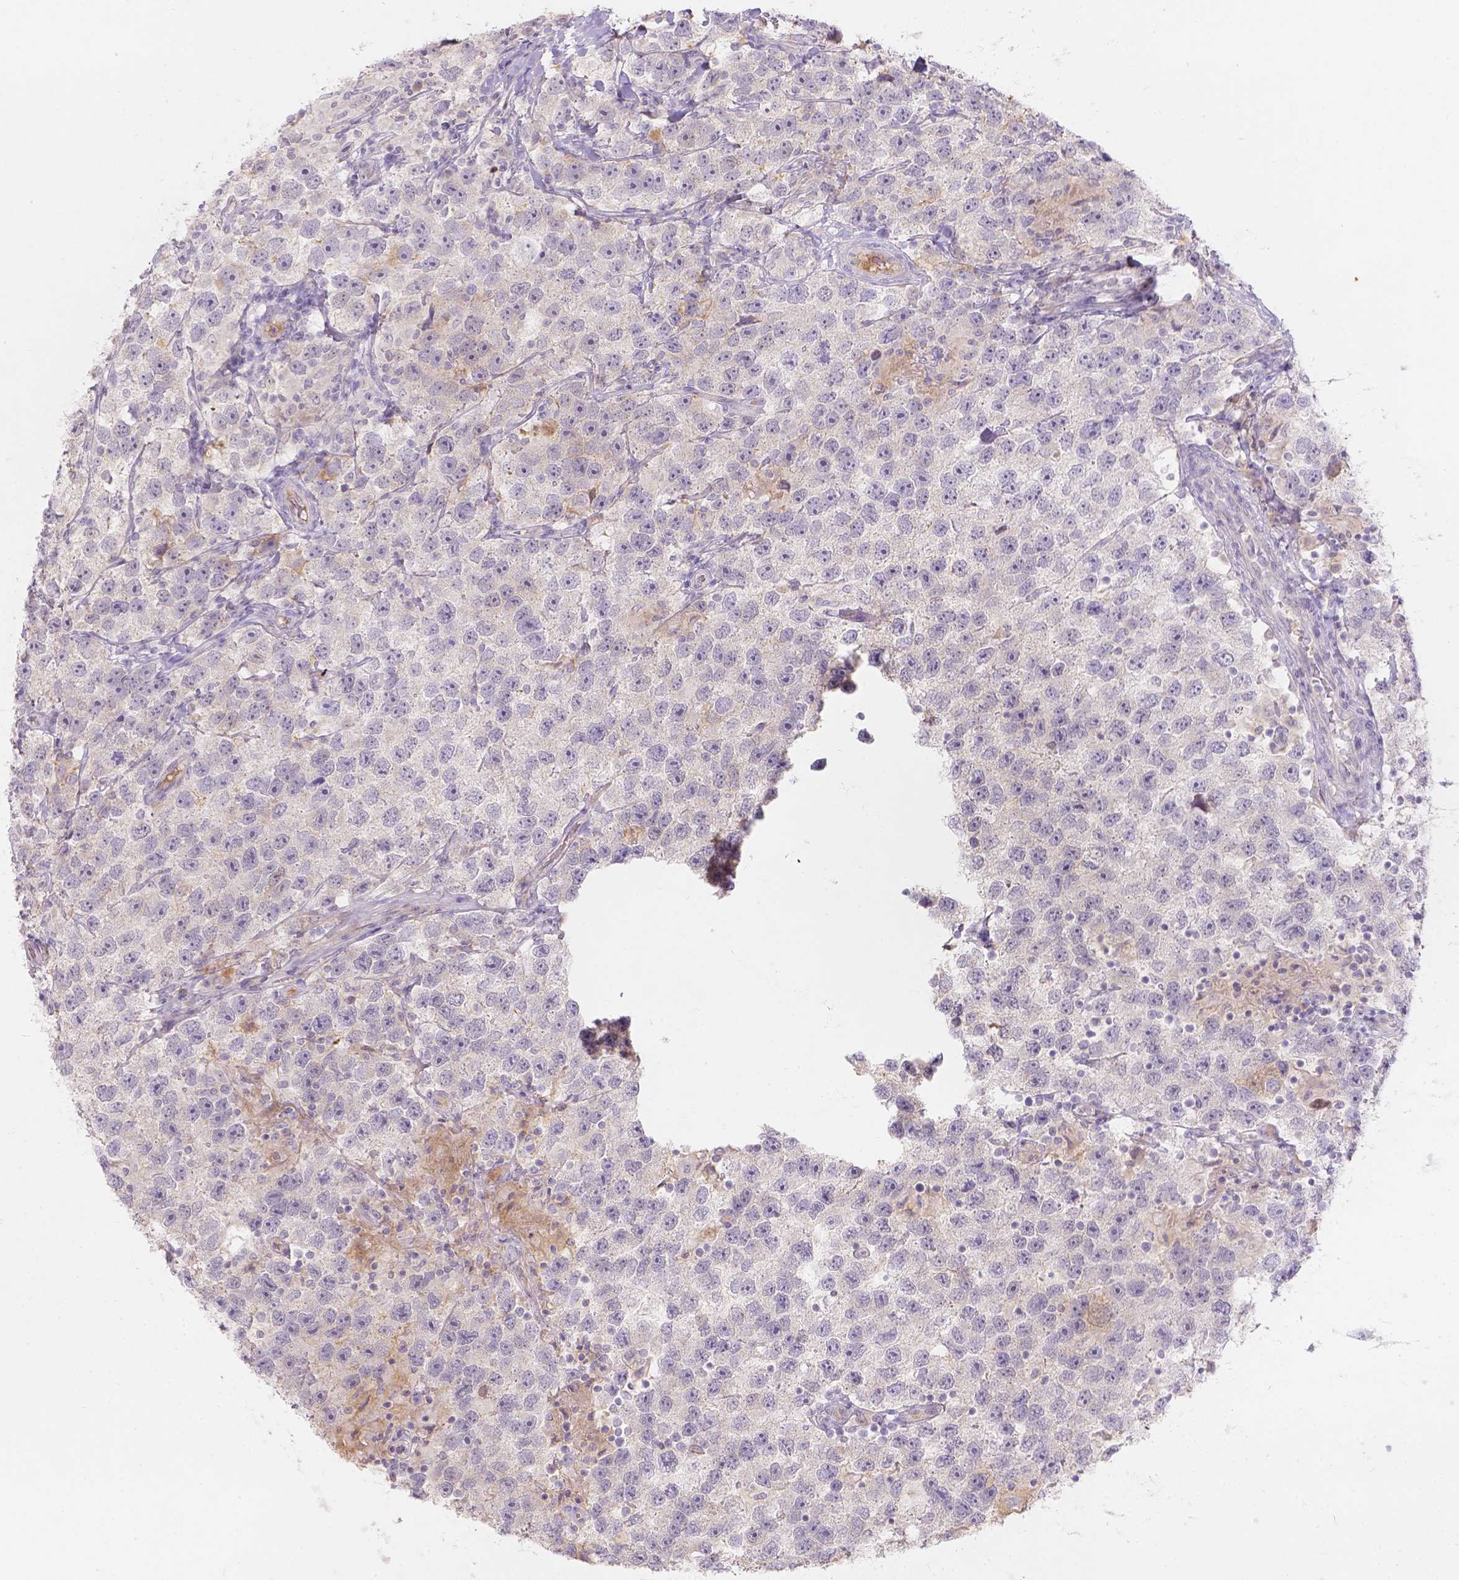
{"staining": {"intensity": "negative", "quantity": "none", "location": "none"}, "tissue": "testis cancer", "cell_type": "Tumor cells", "image_type": "cancer", "snomed": [{"axis": "morphology", "description": "Seminoma, NOS"}, {"axis": "topography", "description": "Testis"}], "caption": "Tumor cells show no significant protein expression in testis cancer (seminoma).", "gene": "DCAF4L1", "patient": {"sex": "male", "age": 26}}